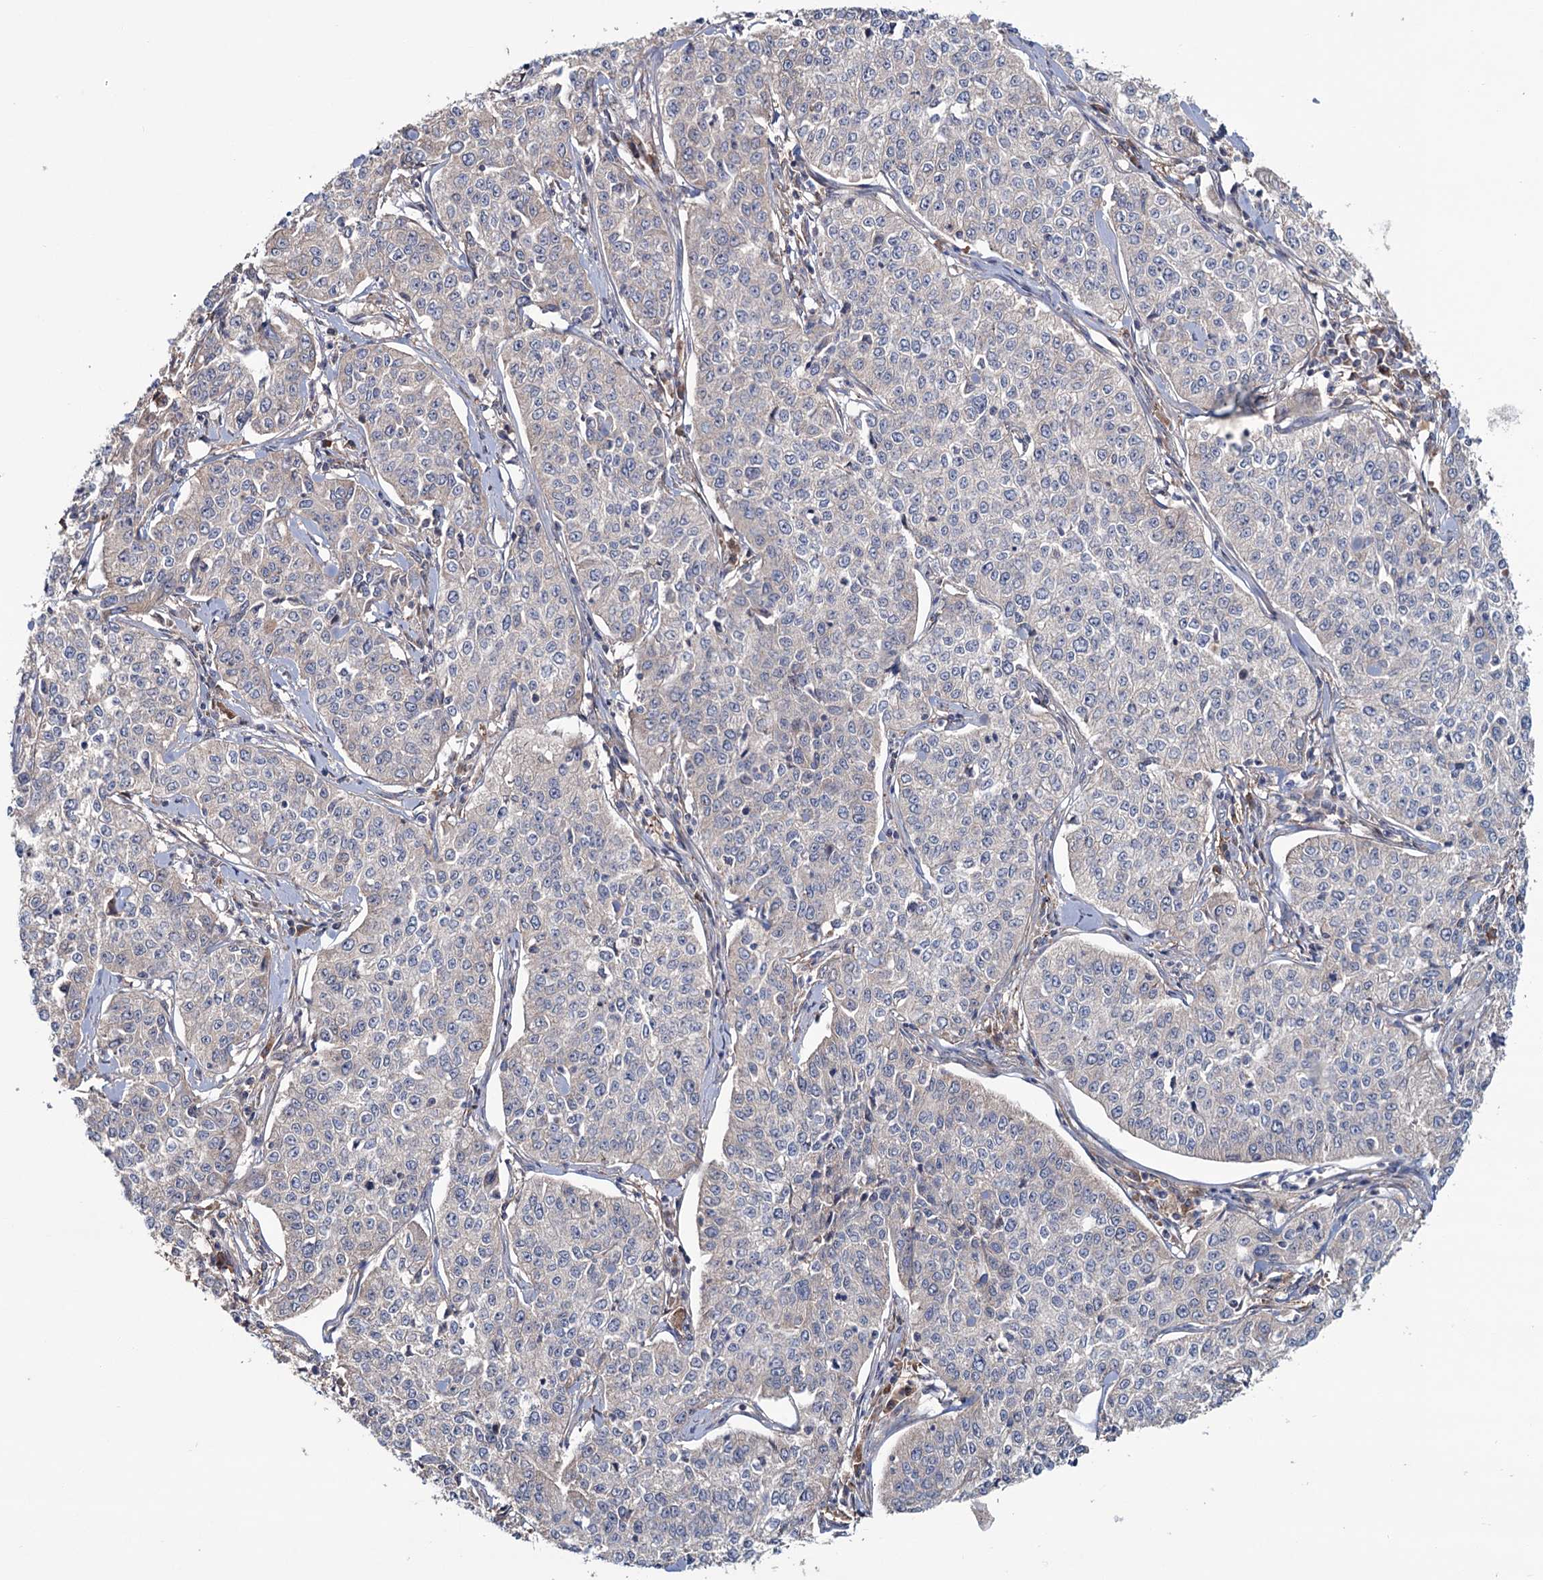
{"staining": {"intensity": "negative", "quantity": "none", "location": "none"}, "tissue": "cervical cancer", "cell_type": "Tumor cells", "image_type": "cancer", "snomed": [{"axis": "morphology", "description": "Squamous cell carcinoma, NOS"}, {"axis": "topography", "description": "Cervix"}], "caption": "Immunohistochemical staining of squamous cell carcinoma (cervical) shows no significant staining in tumor cells.", "gene": "MTRR", "patient": {"sex": "female", "age": 35}}